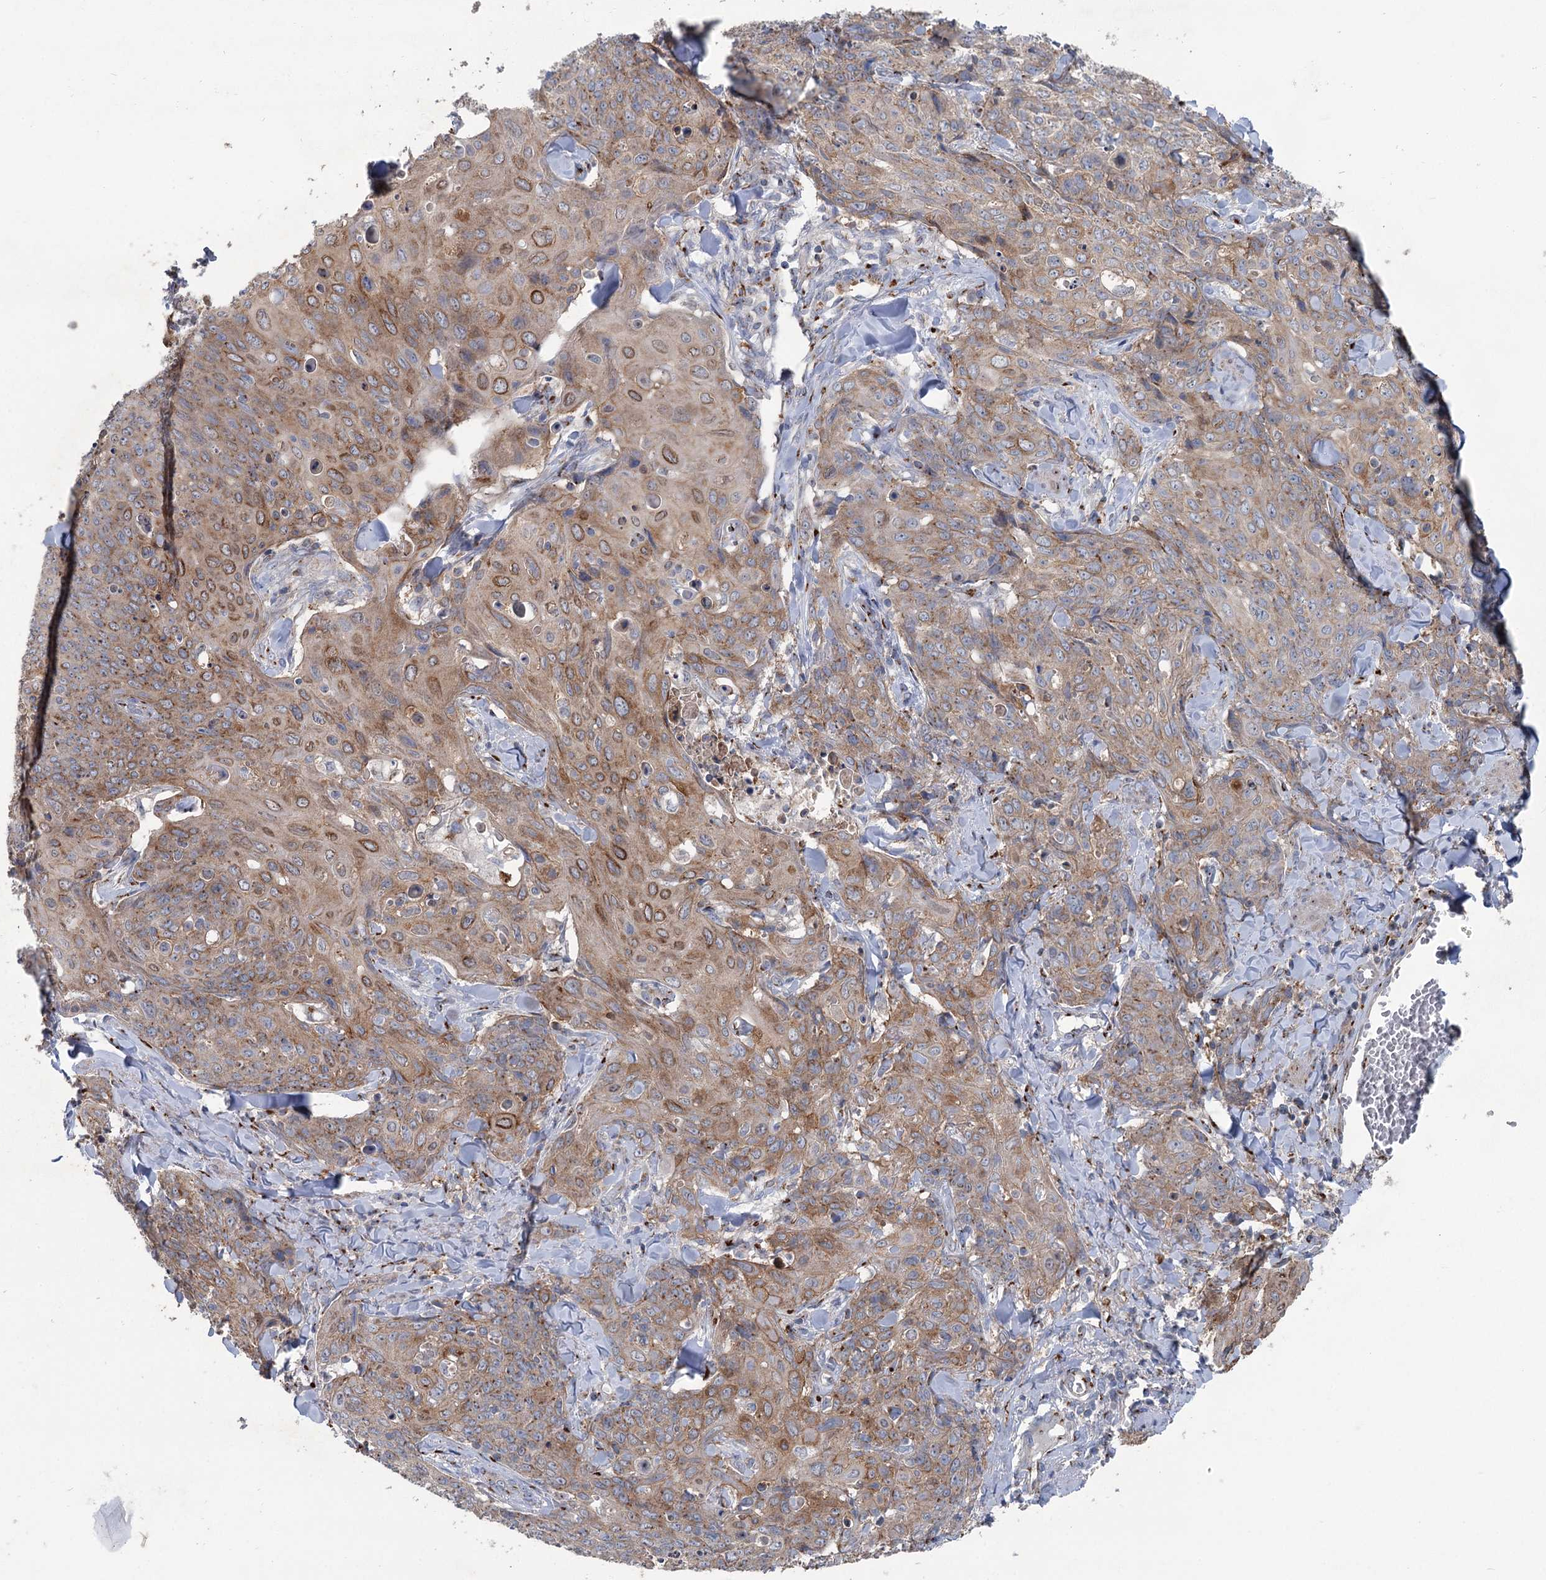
{"staining": {"intensity": "moderate", "quantity": "25%-75%", "location": "cytoplasmic/membranous"}, "tissue": "skin cancer", "cell_type": "Tumor cells", "image_type": "cancer", "snomed": [{"axis": "morphology", "description": "Squamous cell carcinoma, NOS"}, {"axis": "topography", "description": "Skin"}, {"axis": "topography", "description": "Vulva"}], "caption": "High-magnification brightfield microscopy of skin cancer (squamous cell carcinoma) stained with DAB (3,3'-diaminobenzidine) (brown) and counterstained with hematoxylin (blue). tumor cells exhibit moderate cytoplasmic/membranous positivity is appreciated in about25%-75% of cells.", "gene": "ITIH5", "patient": {"sex": "female", "age": 85}}